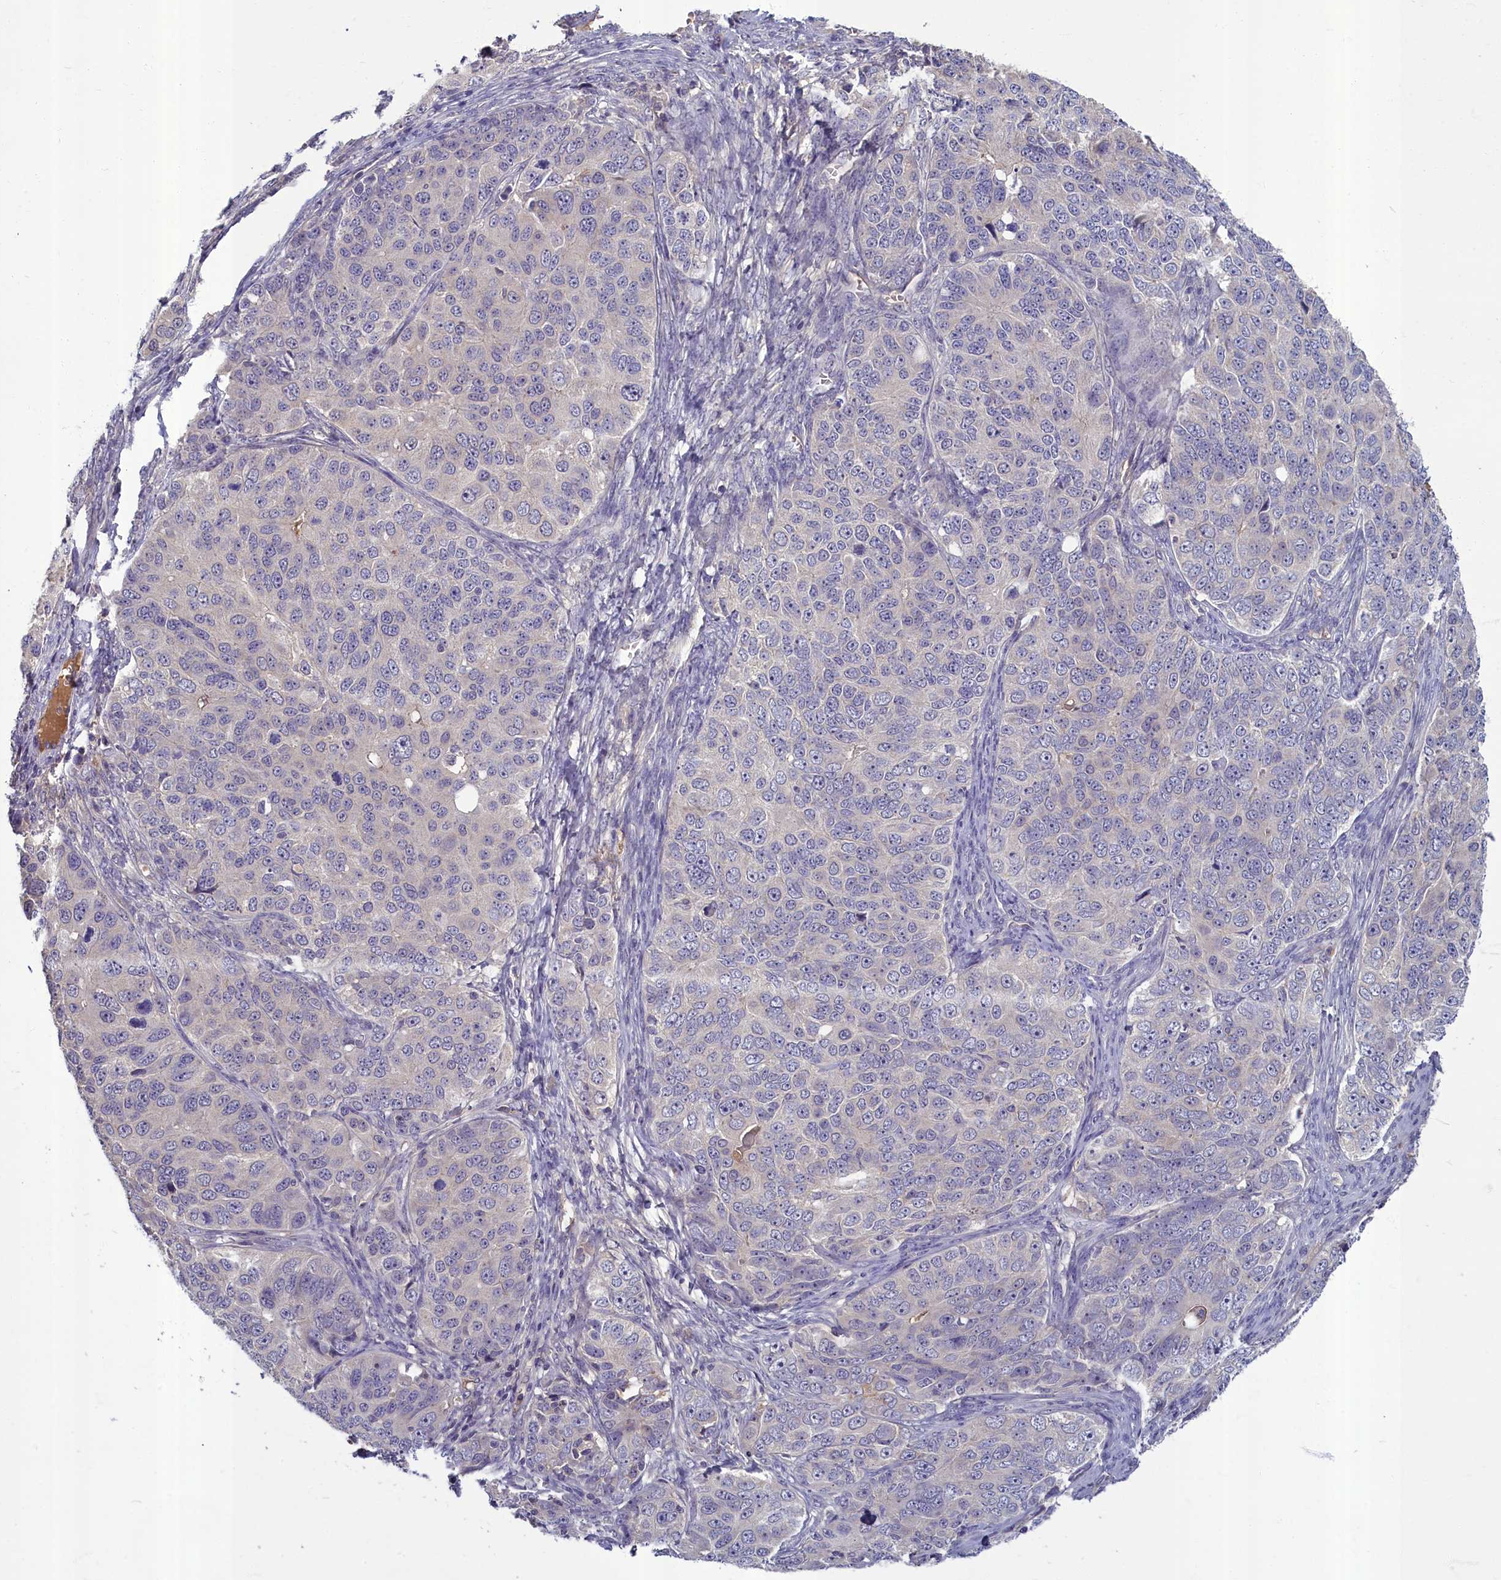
{"staining": {"intensity": "negative", "quantity": "none", "location": "none"}, "tissue": "ovarian cancer", "cell_type": "Tumor cells", "image_type": "cancer", "snomed": [{"axis": "morphology", "description": "Carcinoma, endometroid"}, {"axis": "topography", "description": "Ovary"}], "caption": "Ovarian cancer stained for a protein using immunohistochemistry shows no staining tumor cells.", "gene": "SV2C", "patient": {"sex": "female", "age": 51}}